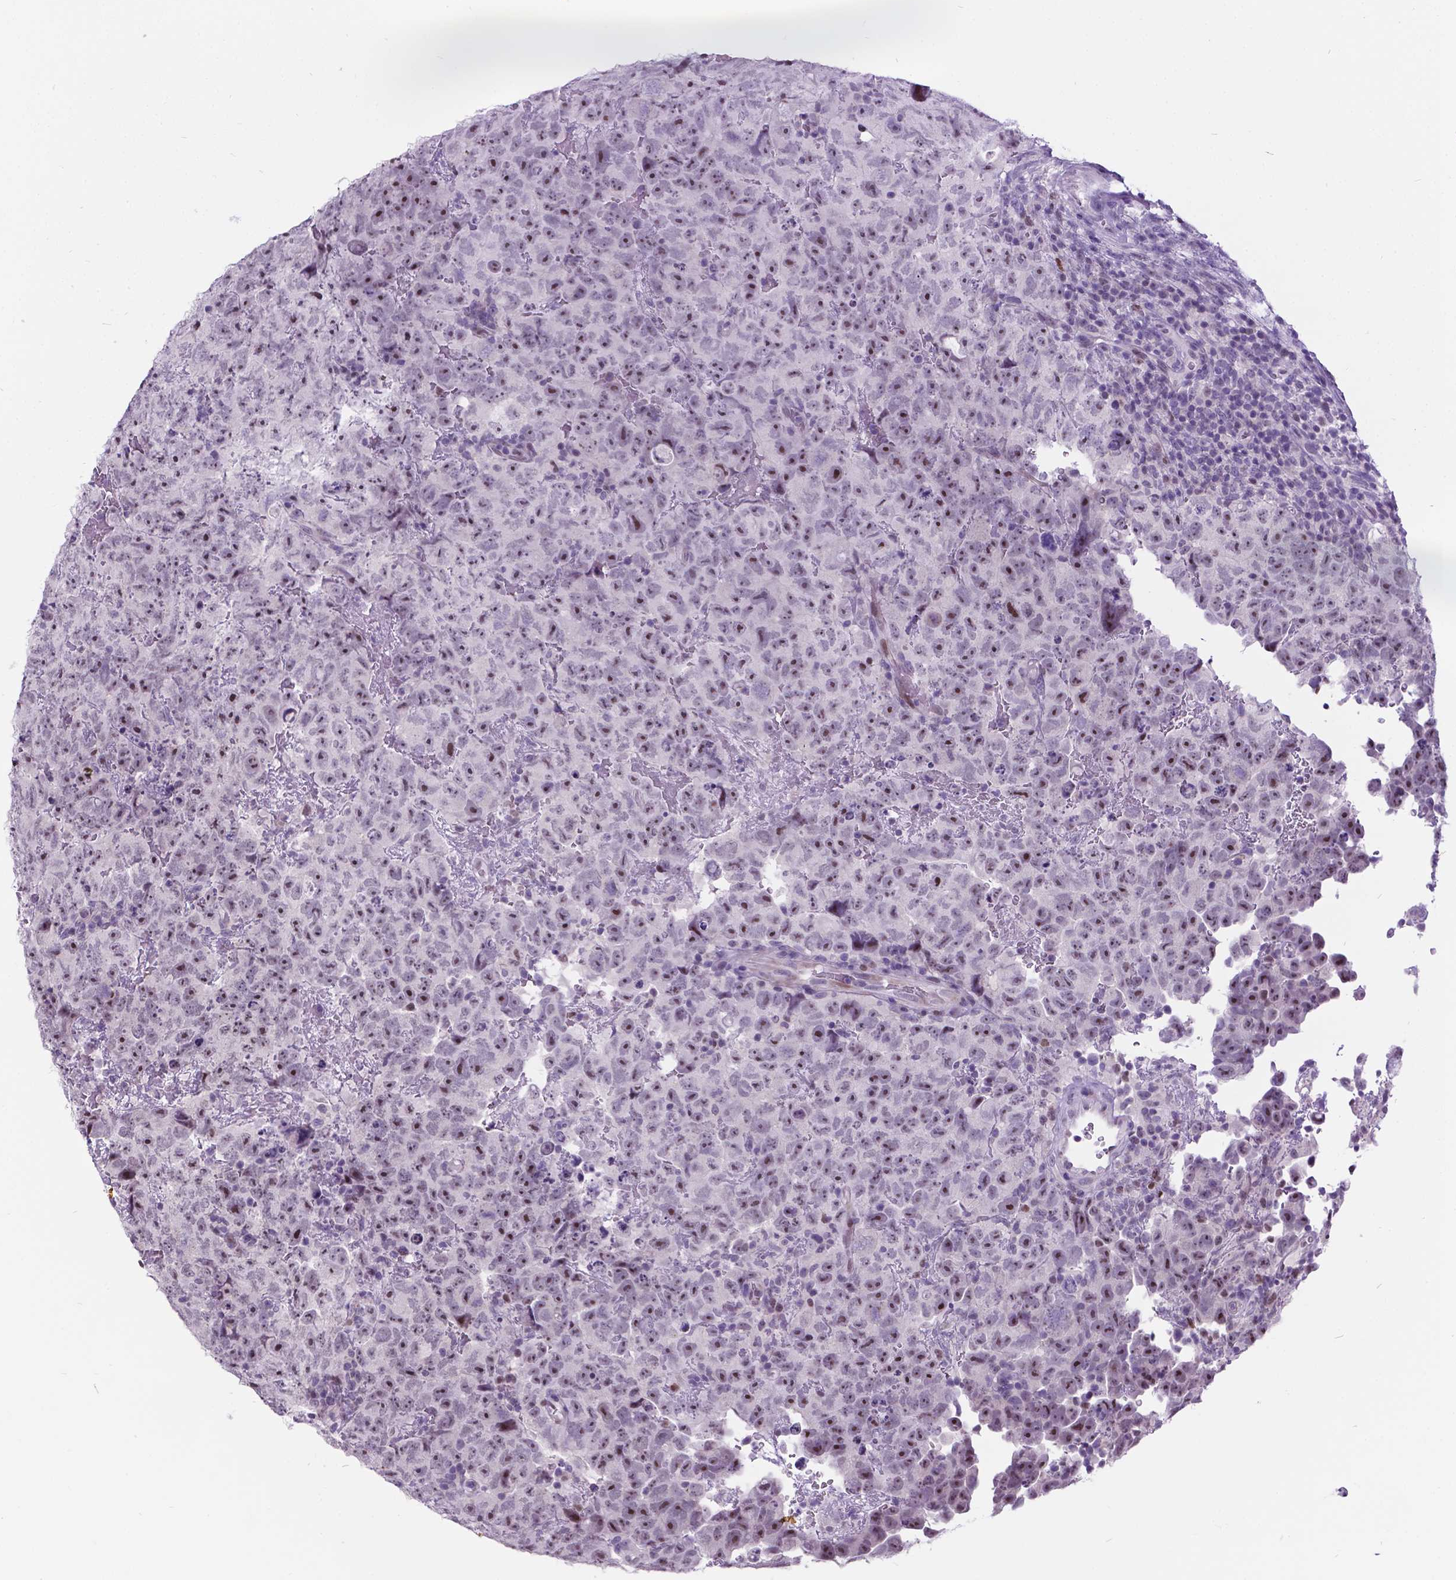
{"staining": {"intensity": "strong", "quantity": "25%-75%", "location": "nuclear"}, "tissue": "testis cancer", "cell_type": "Tumor cells", "image_type": "cancer", "snomed": [{"axis": "morphology", "description": "Carcinoma, Embryonal, NOS"}, {"axis": "topography", "description": "Testis"}], "caption": "Protein expression analysis of human testis embryonal carcinoma reveals strong nuclear expression in about 25%-75% of tumor cells. (Stains: DAB (3,3'-diaminobenzidine) in brown, nuclei in blue, Microscopy: brightfield microscopy at high magnification).", "gene": "DPF3", "patient": {"sex": "male", "age": 24}}